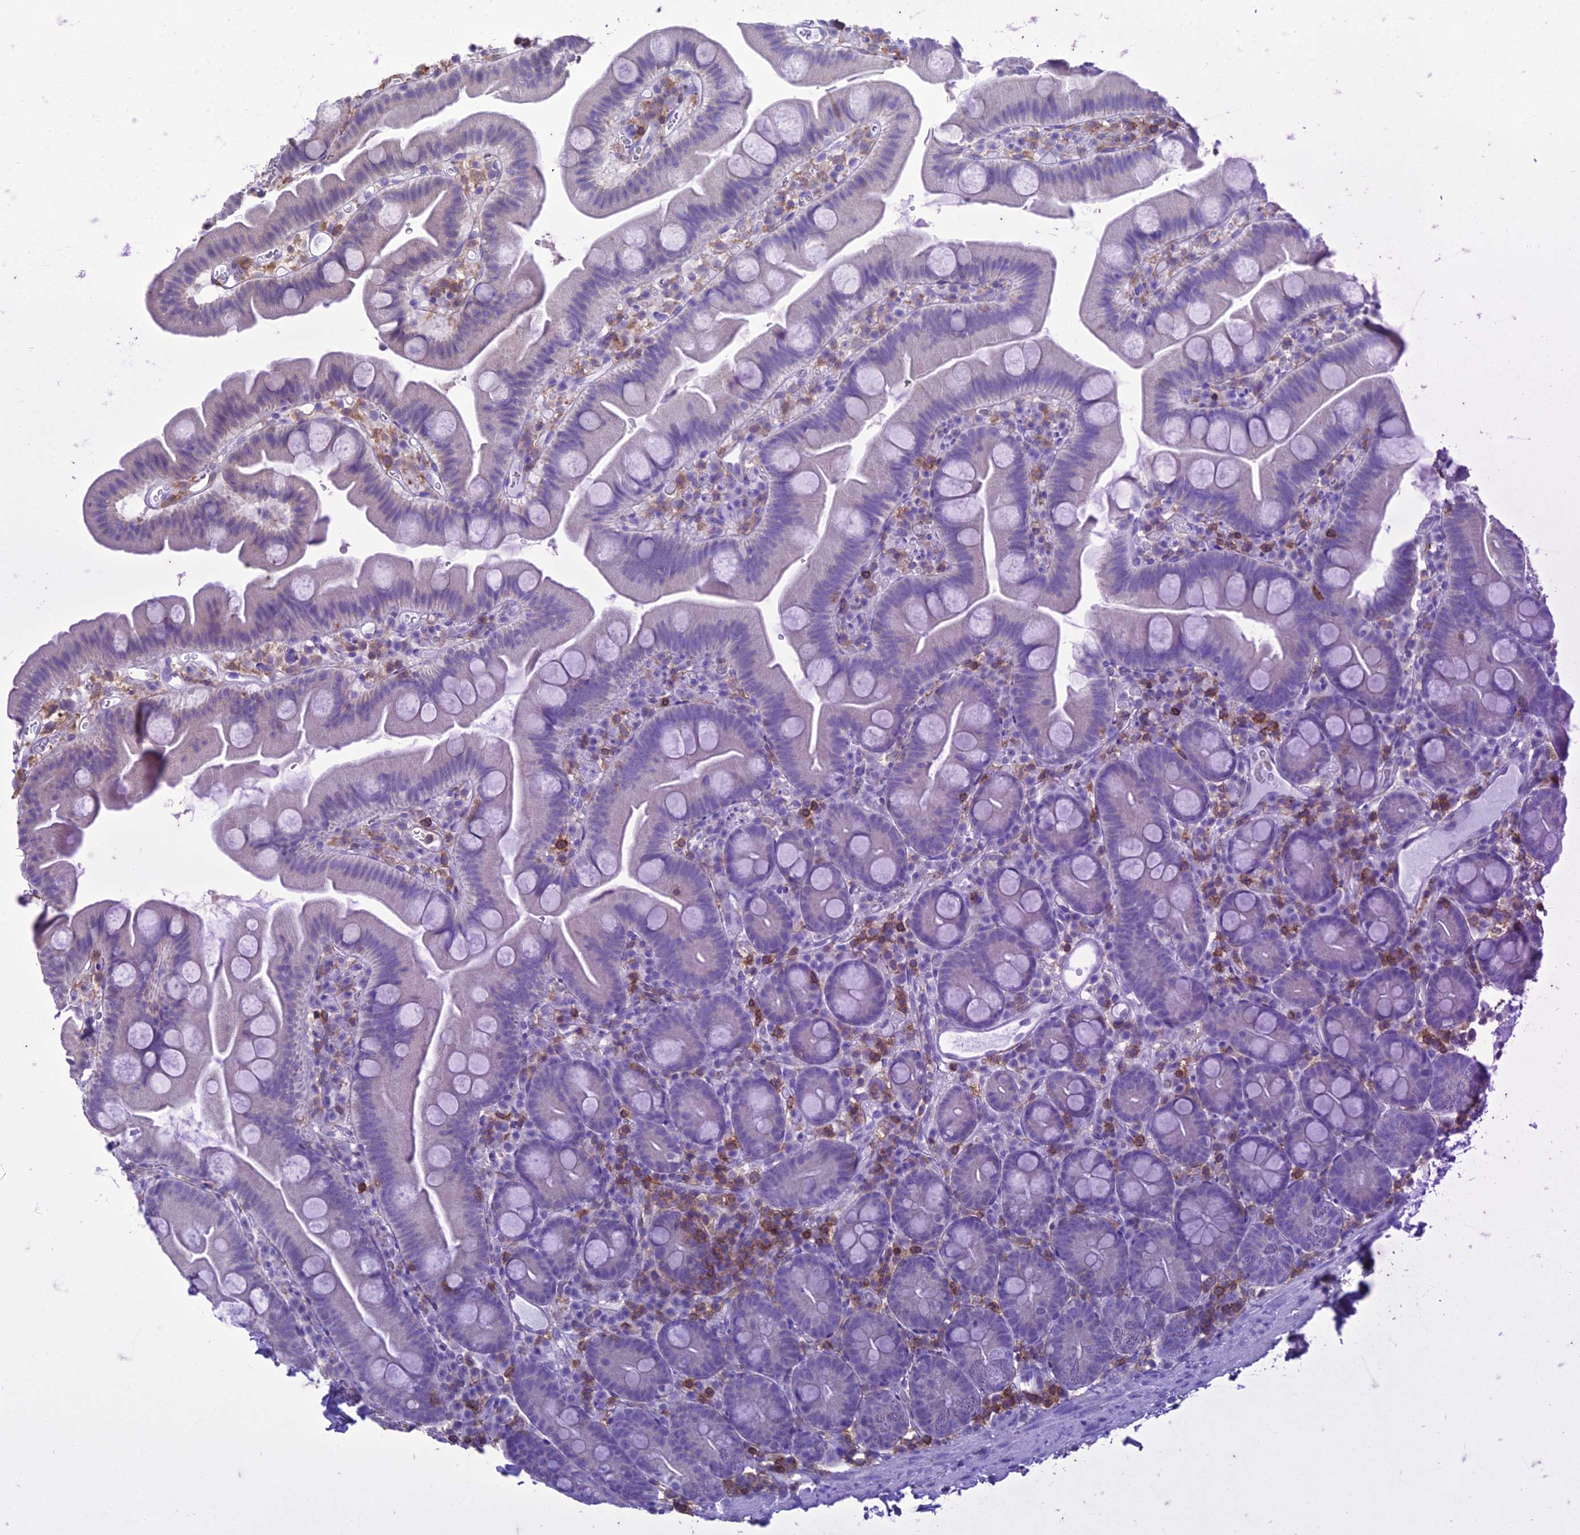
{"staining": {"intensity": "negative", "quantity": "none", "location": "none"}, "tissue": "small intestine", "cell_type": "Glandular cells", "image_type": "normal", "snomed": [{"axis": "morphology", "description": "Normal tissue, NOS"}, {"axis": "topography", "description": "Small intestine"}], "caption": "Human small intestine stained for a protein using immunohistochemistry (IHC) reveals no staining in glandular cells.", "gene": "FGF7", "patient": {"sex": "female", "age": 68}}